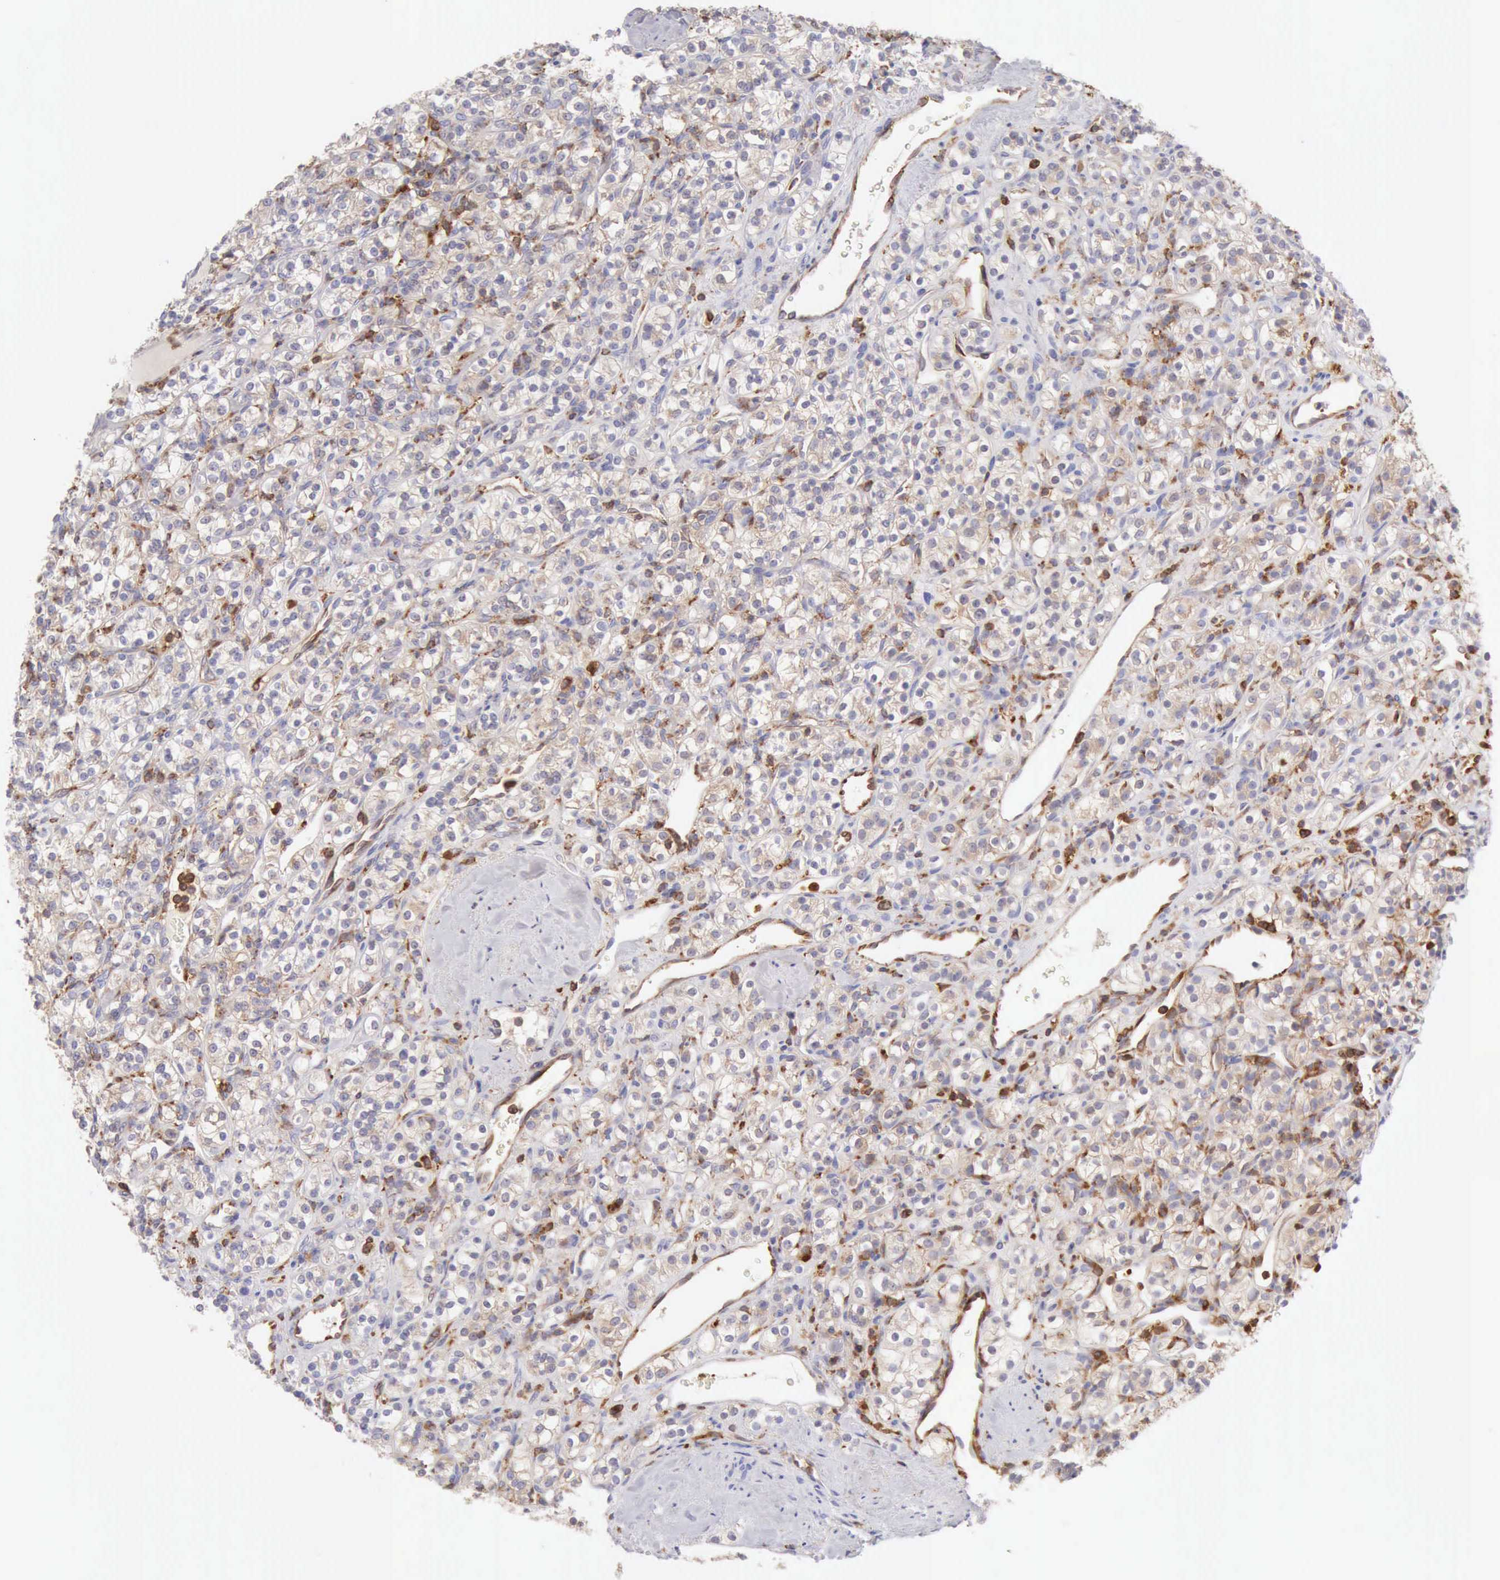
{"staining": {"intensity": "negative", "quantity": "none", "location": "none"}, "tissue": "renal cancer", "cell_type": "Tumor cells", "image_type": "cancer", "snomed": [{"axis": "morphology", "description": "Adenocarcinoma, NOS"}, {"axis": "topography", "description": "Kidney"}], "caption": "Renal cancer stained for a protein using immunohistochemistry (IHC) exhibits no expression tumor cells.", "gene": "ARHGAP4", "patient": {"sex": "male", "age": 77}}